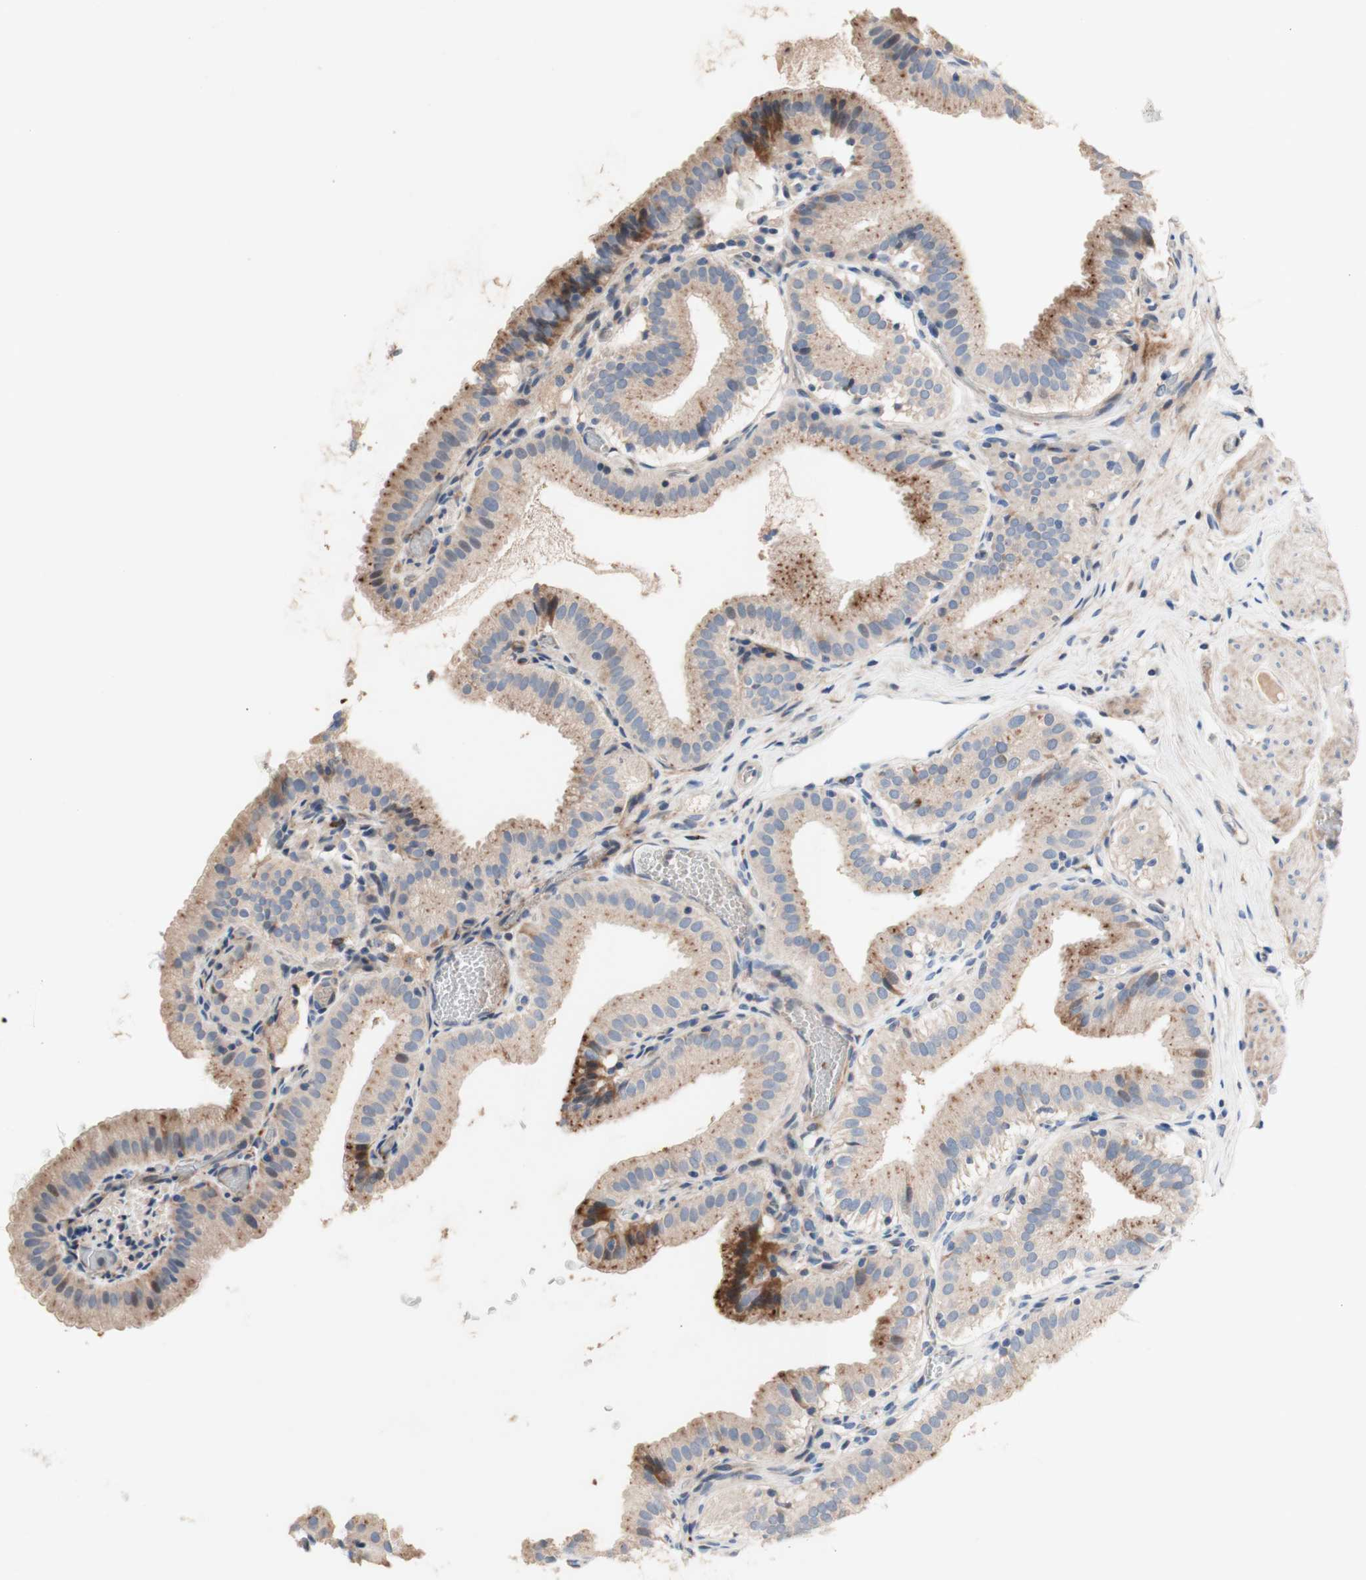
{"staining": {"intensity": "weak", "quantity": "25%-75%", "location": "cytoplasmic/membranous"}, "tissue": "gallbladder", "cell_type": "Glandular cells", "image_type": "normal", "snomed": [{"axis": "morphology", "description": "Normal tissue, NOS"}, {"axis": "topography", "description": "Gallbladder"}], "caption": "Gallbladder stained with a brown dye reveals weak cytoplasmic/membranous positive positivity in approximately 25%-75% of glandular cells.", "gene": "CDON", "patient": {"sex": "male", "age": 54}}